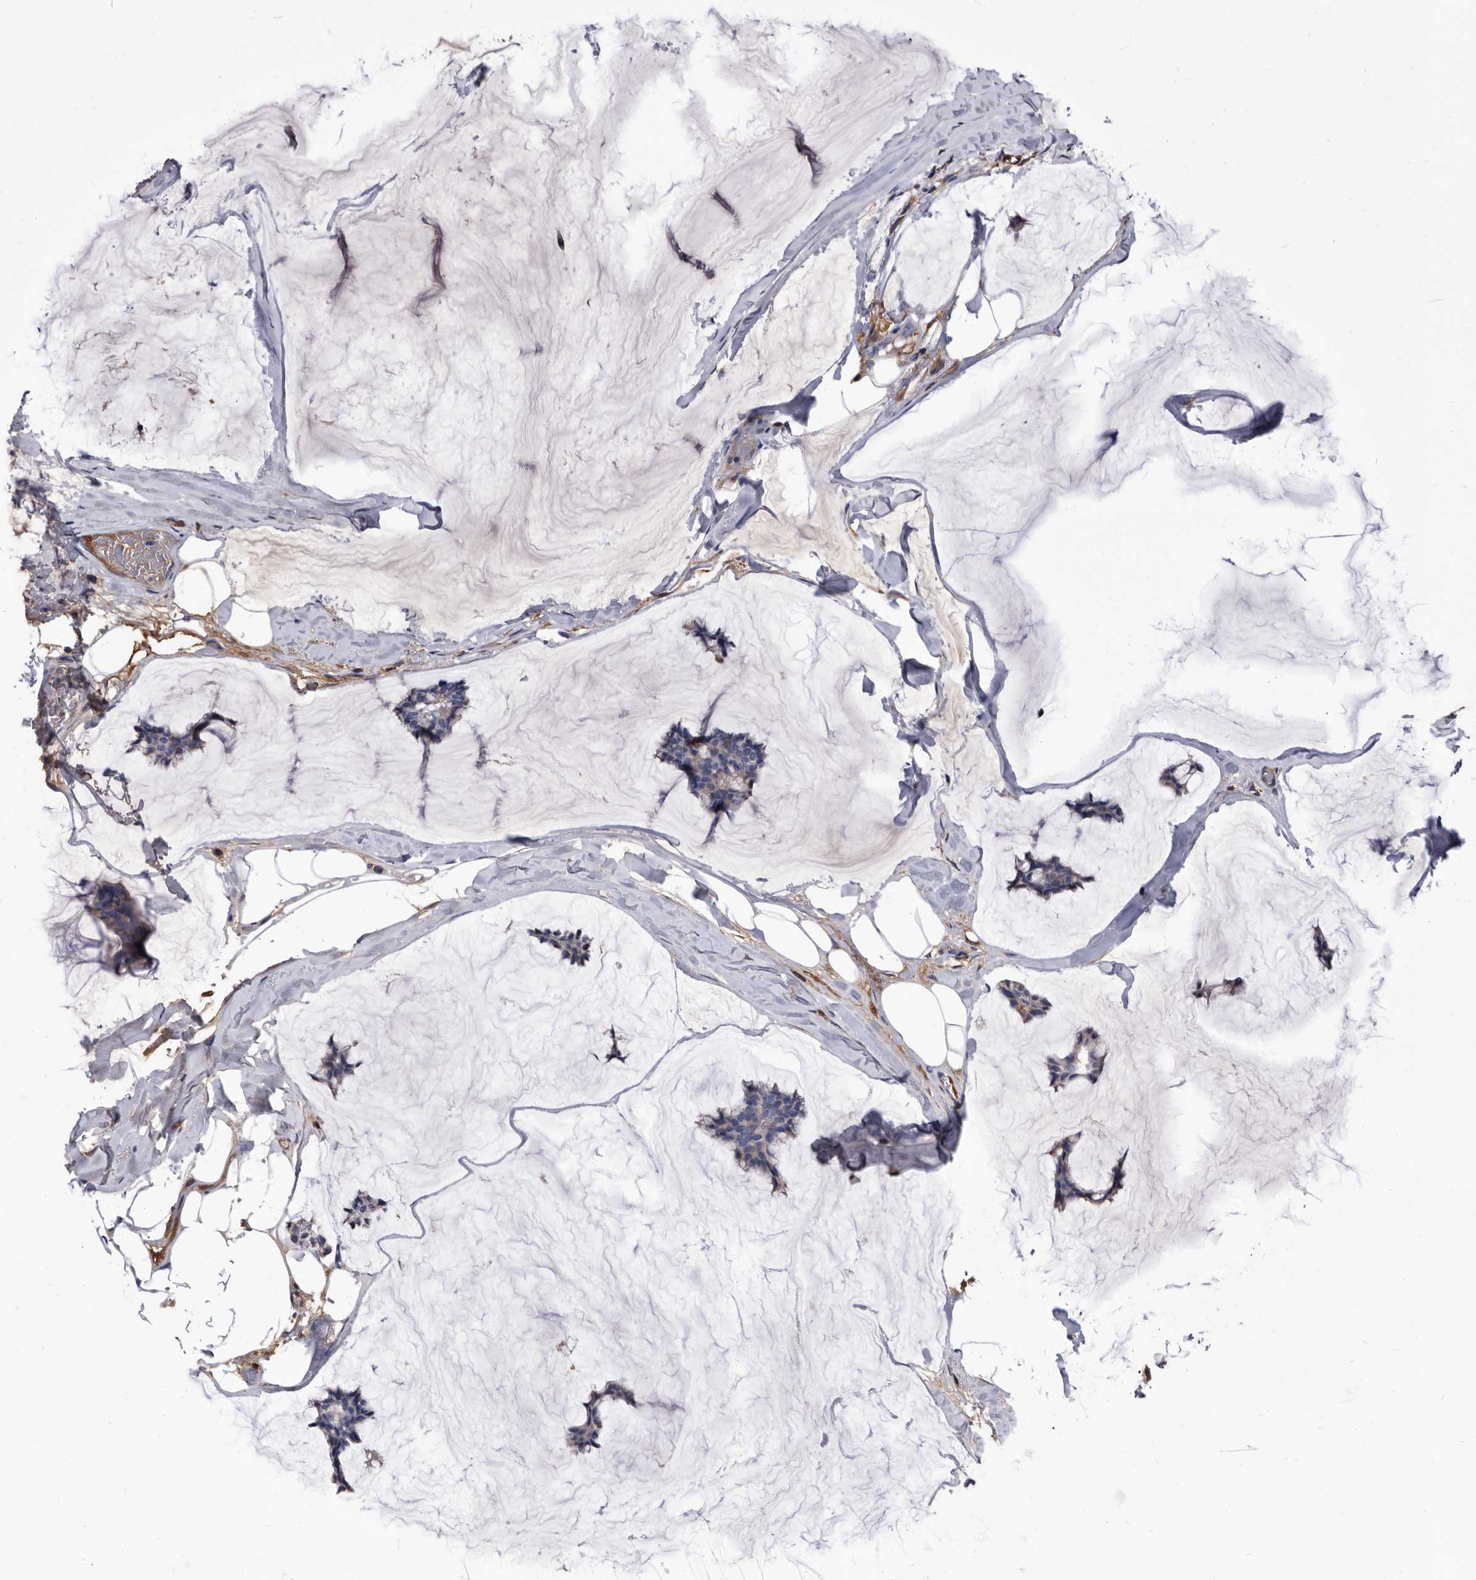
{"staining": {"intensity": "negative", "quantity": "none", "location": "none"}, "tissue": "breast cancer", "cell_type": "Tumor cells", "image_type": "cancer", "snomed": [{"axis": "morphology", "description": "Duct carcinoma"}, {"axis": "topography", "description": "Breast"}], "caption": "Immunohistochemistry photomicrograph of breast cancer stained for a protein (brown), which demonstrates no expression in tumor cells.", "gene": "DTNBP1", "patient": {"sex": "female", "age": 93}}